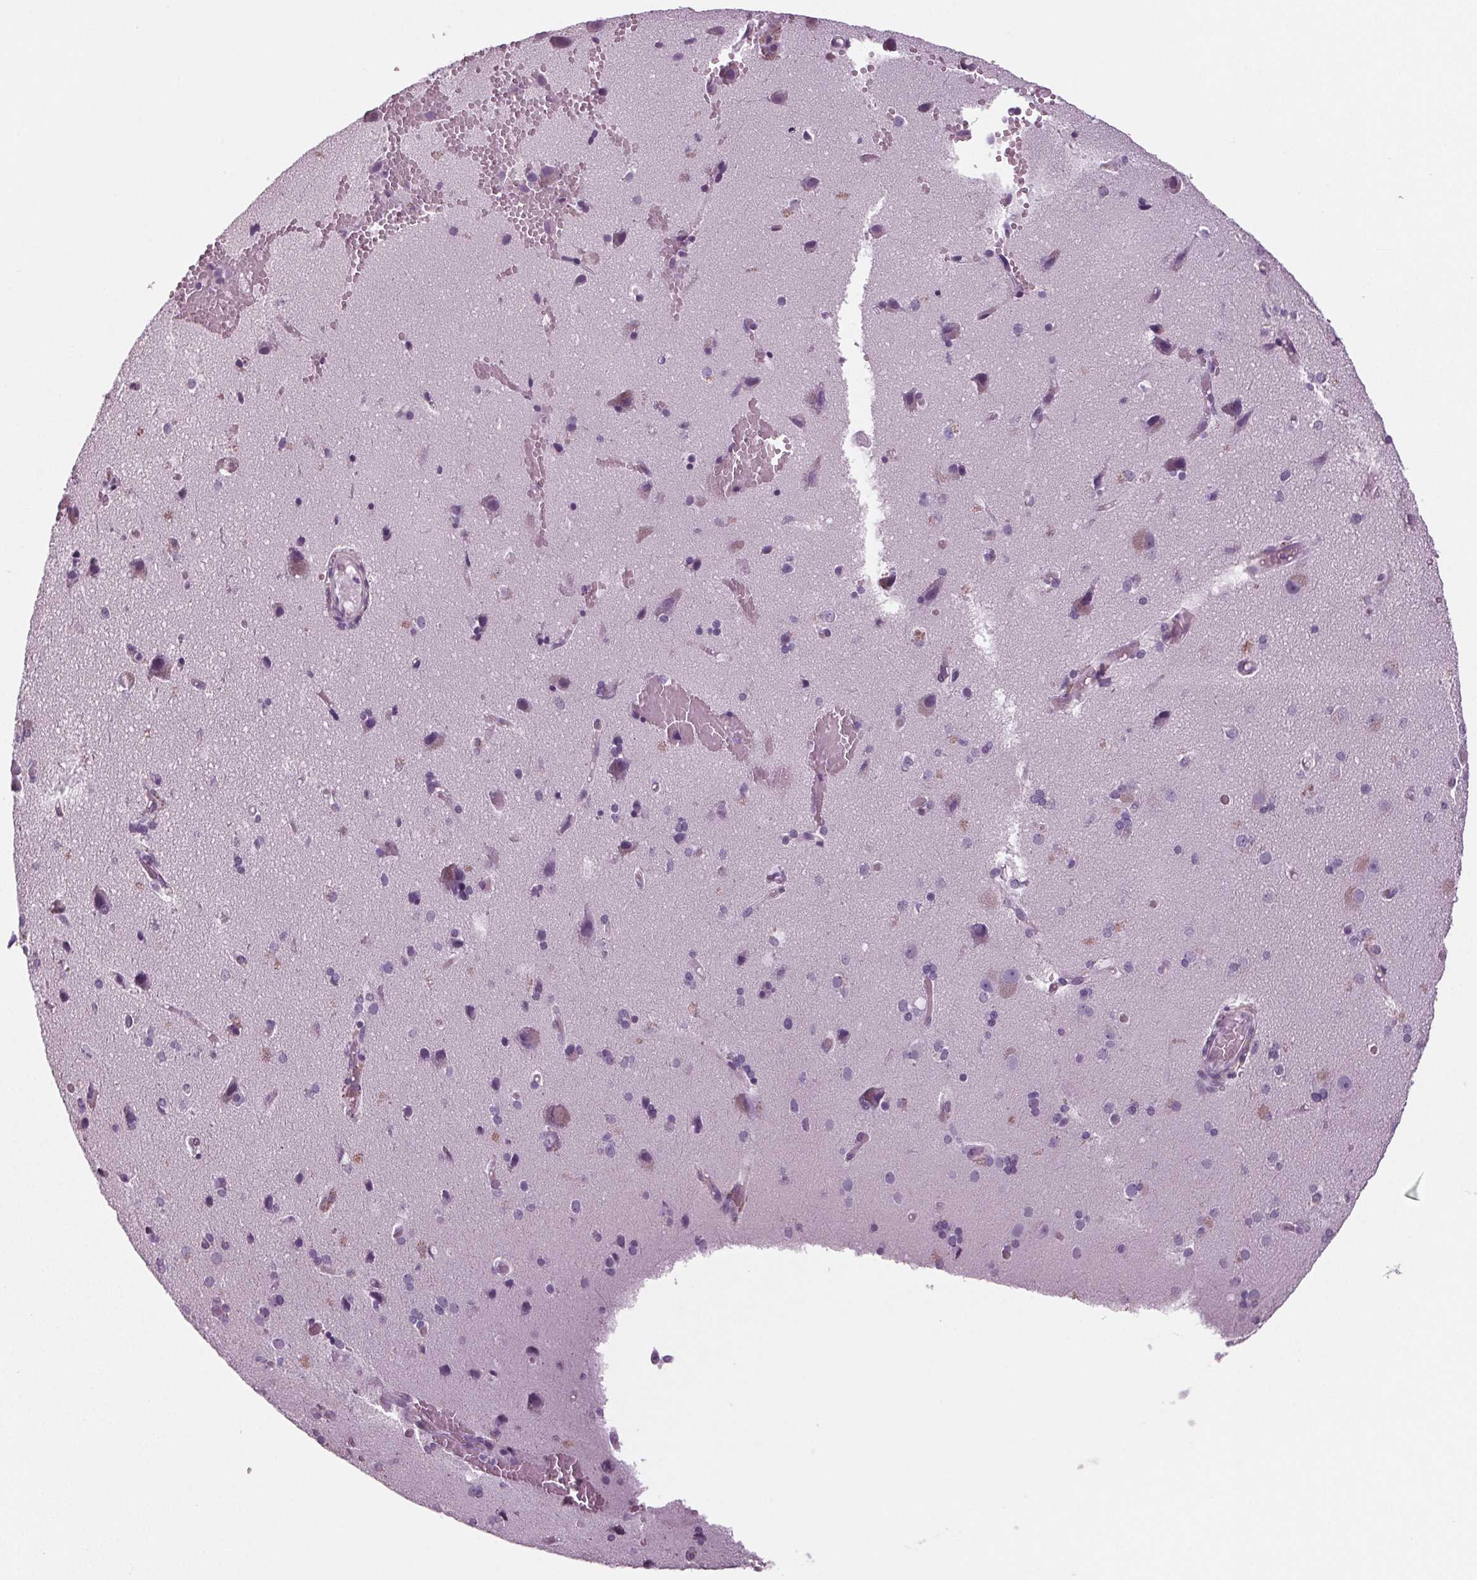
{"staining": {"intensity": "negative", "quantity": "none", "location": "none"}, "tissue": "cerebral cortex", "cell_type": "Endothelial cells", "image_type": "normal", "snomed": [{"axis": "morphology", "description": "Normal tissue, NOS"}, {"axis": "morphology", "description": "Glioma, malignant, High grade"}, {"axis": "topography", "description": "Cerebral cortex"}], "caption": "DAB (3,3'-diaminobenzidine) immunohistochemical staining of normal cerebral cortex displays no significant expression in endothelial cells.", "gene": "BHLHE22", "patient": {"sex": "male", "age": 71}}